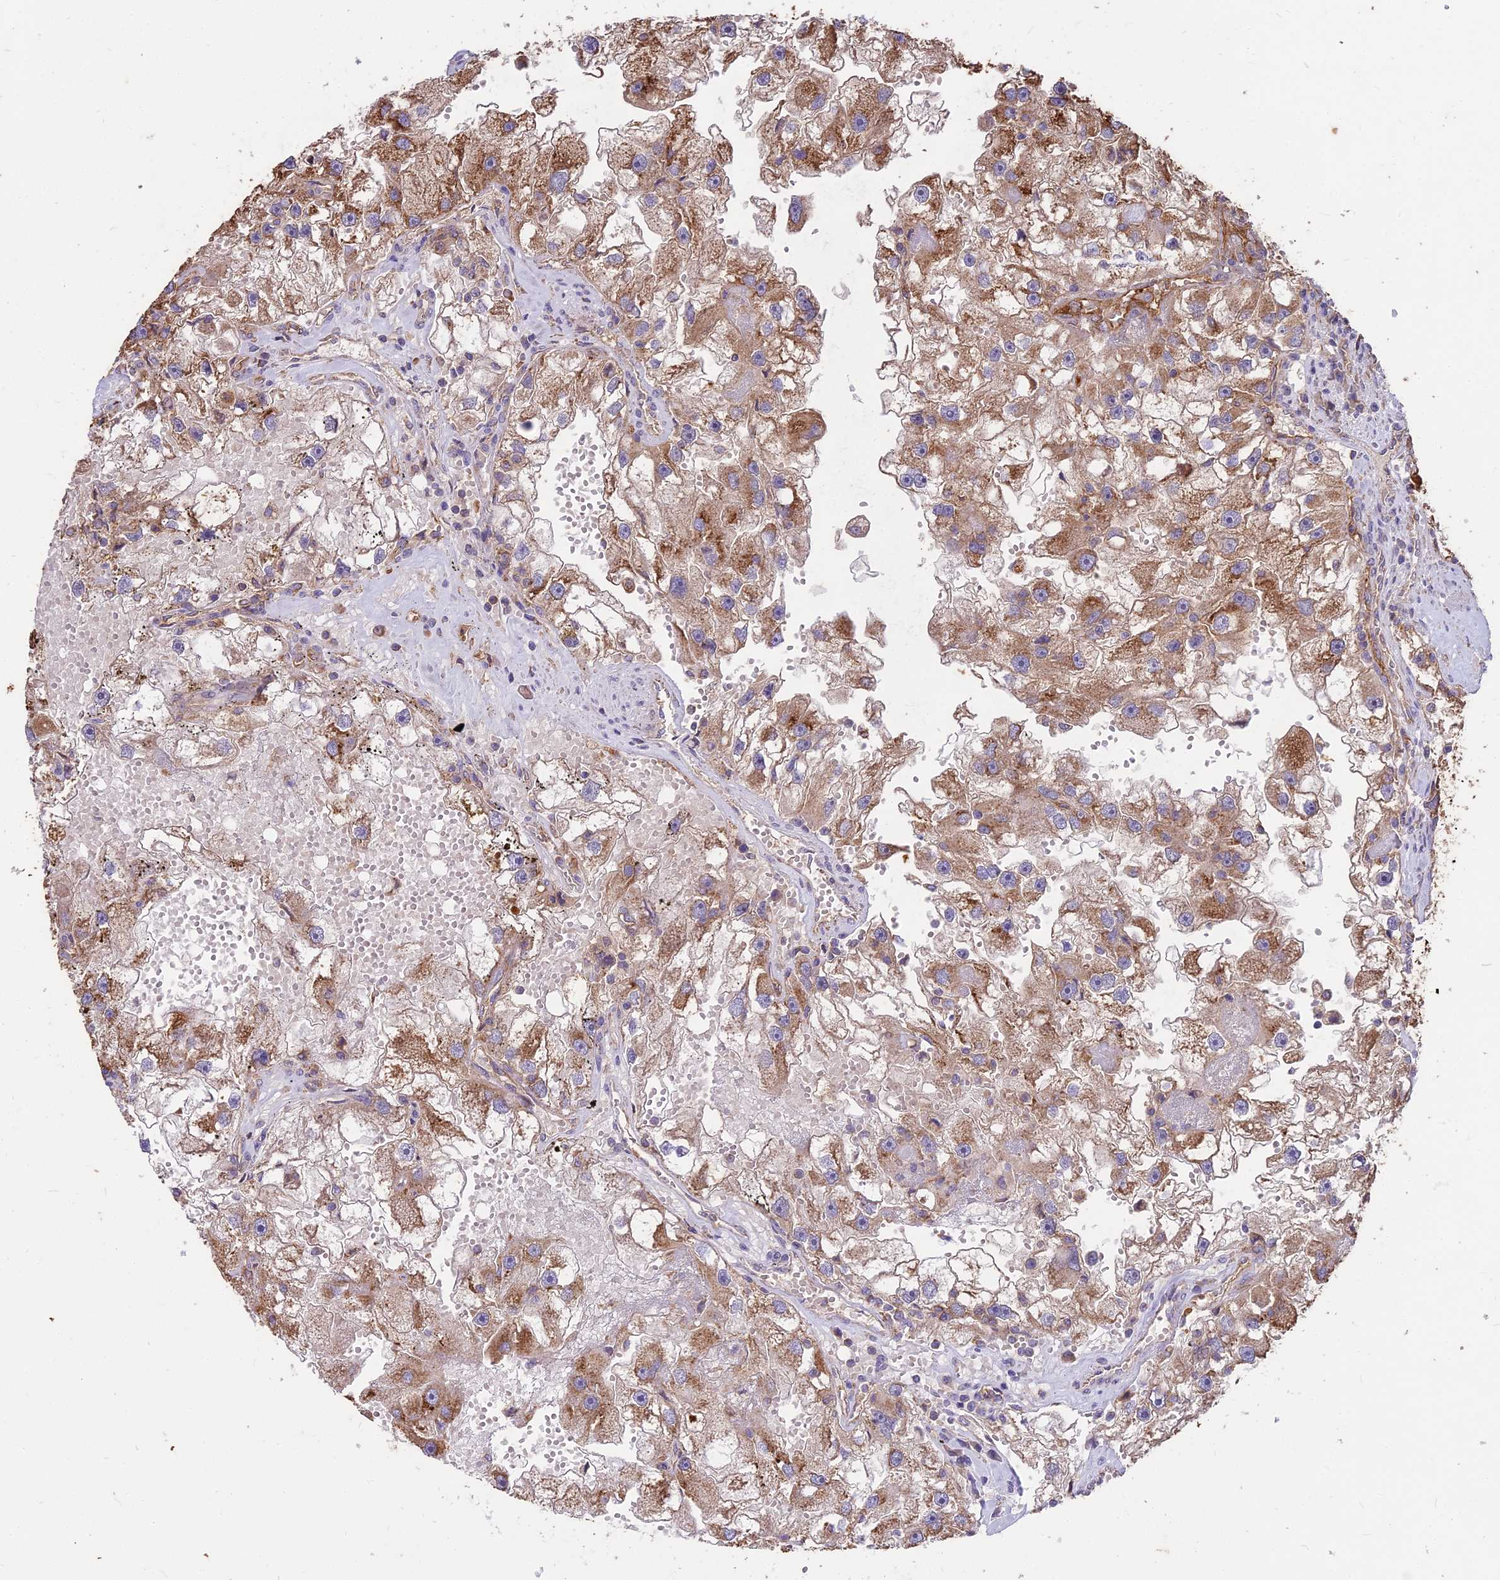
{"staining": {"intensity": "moderate", "quantity": ">75%", "location": "cytoplasmic/membranous"}, "tissue": "renal cancer", "cell_type": "Tumor cells", "image_type": "cancer", "snomed": [{"axis": "morphology", "description": "Adenocarcinoma, NOS"}, {"axis": "topography", "description": "Kidney"}], "caption": "About >75% of tumor cells in human renal adenocarcinoma show moderate cytoplasmic/membranous protein positivity as visualized by brown immunohistochemical staining.", "gene": "CEMIP2", "patient": {"sex": "male", "age": 63}}